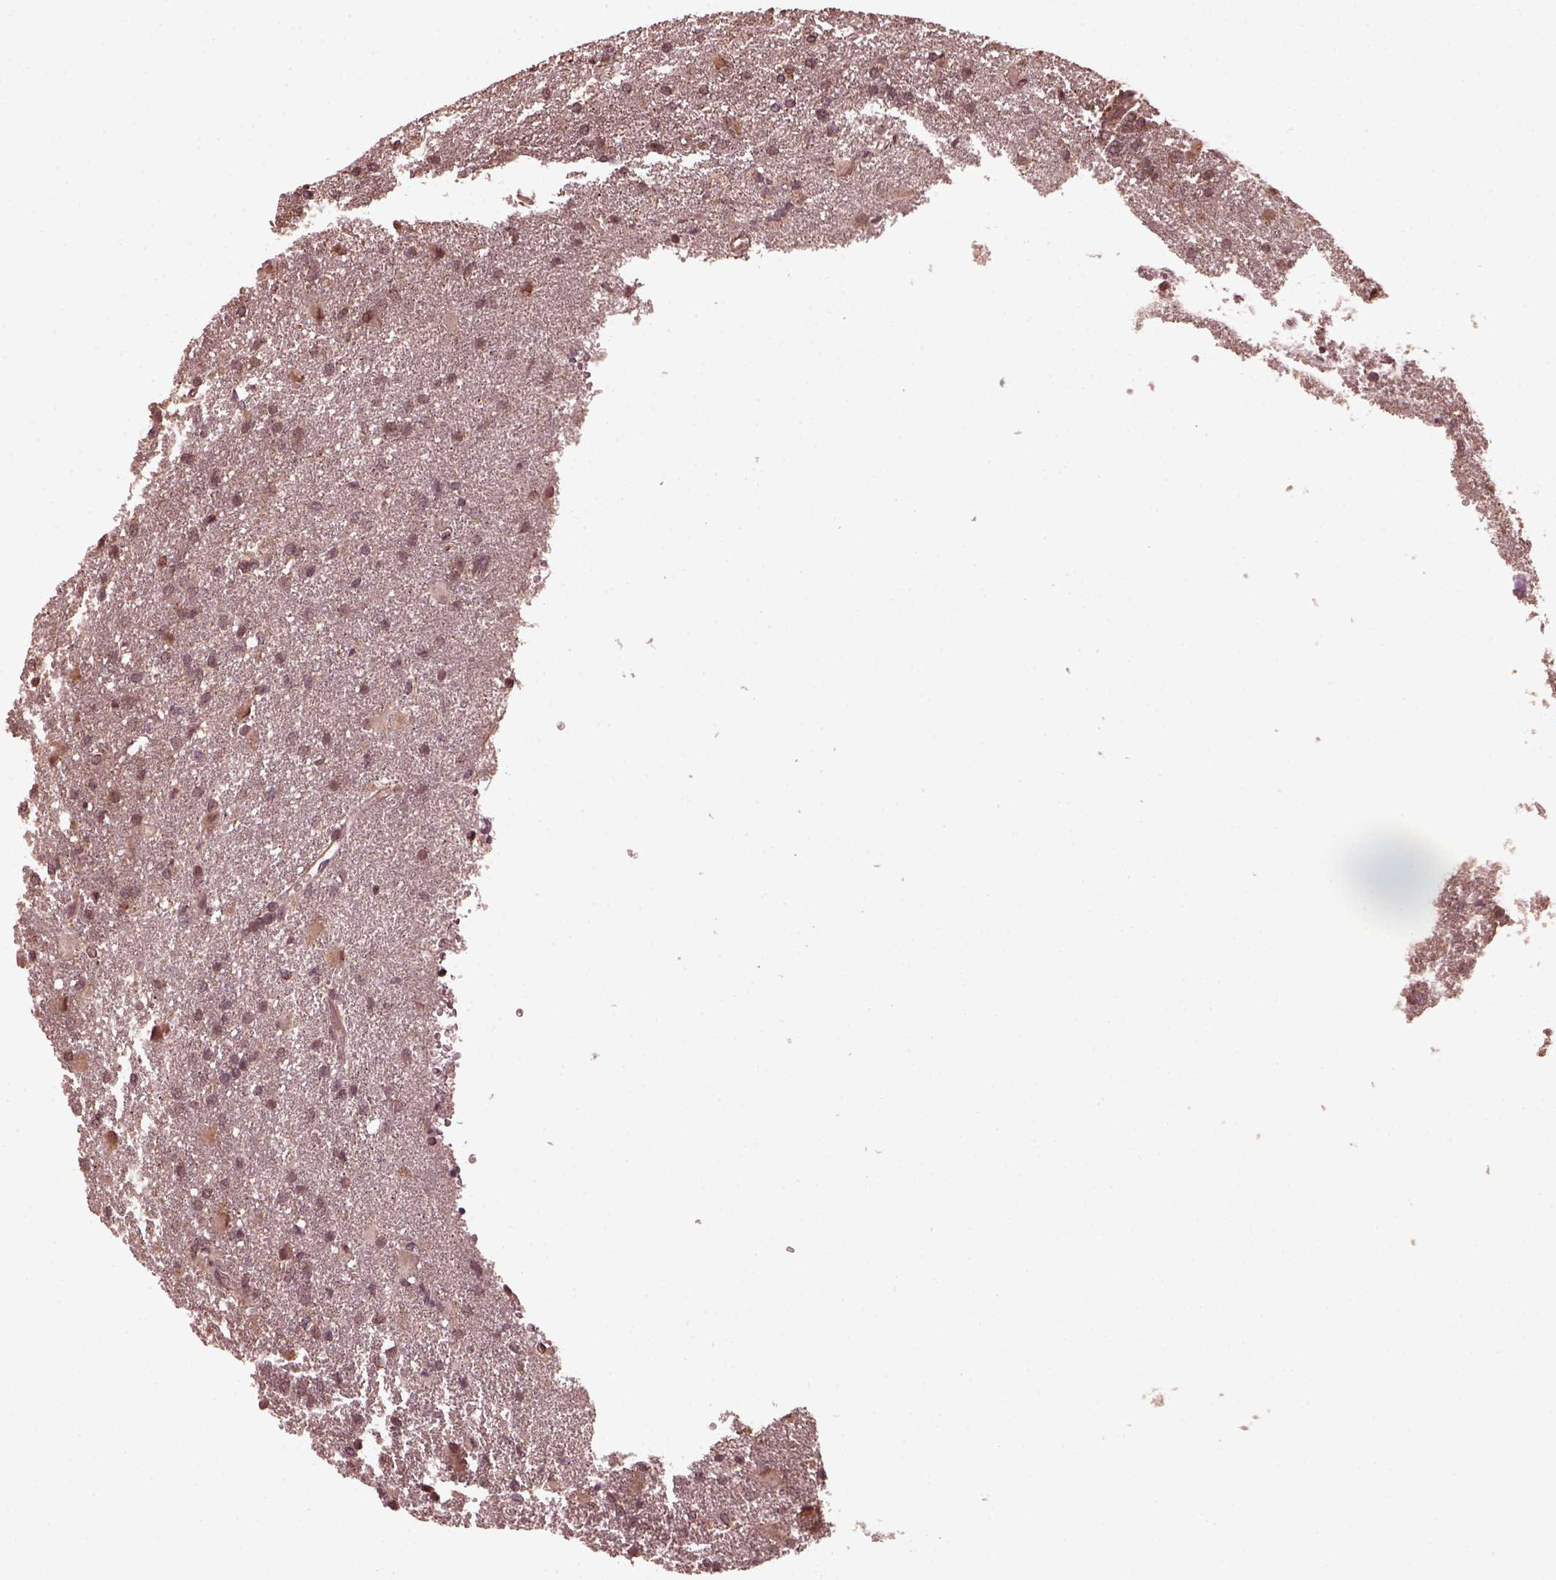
{"staining": {"intensity": "weak", "quantity": ">75%", "location": "cytoplasmic/membranous"}, "tissue": "glioma", "cell_type": "Tumor cells", "image_type": "cancer", "snomed": [{"axis": "morphology", "description": "Glioma, malignant, High grade"}, {"axis": "topography", "description": "Brain"}], "caption": "Immunohistochemical staining of malignant glioma (high-grade) shows low levels of weak cytoplasmic/membranous staining in about >75% of tumor cells. (DAB = brown stain, brightfield microscopy at high magnification).", "gene": "ZNF292", "patient": {"sex": "male", "age": 68}}